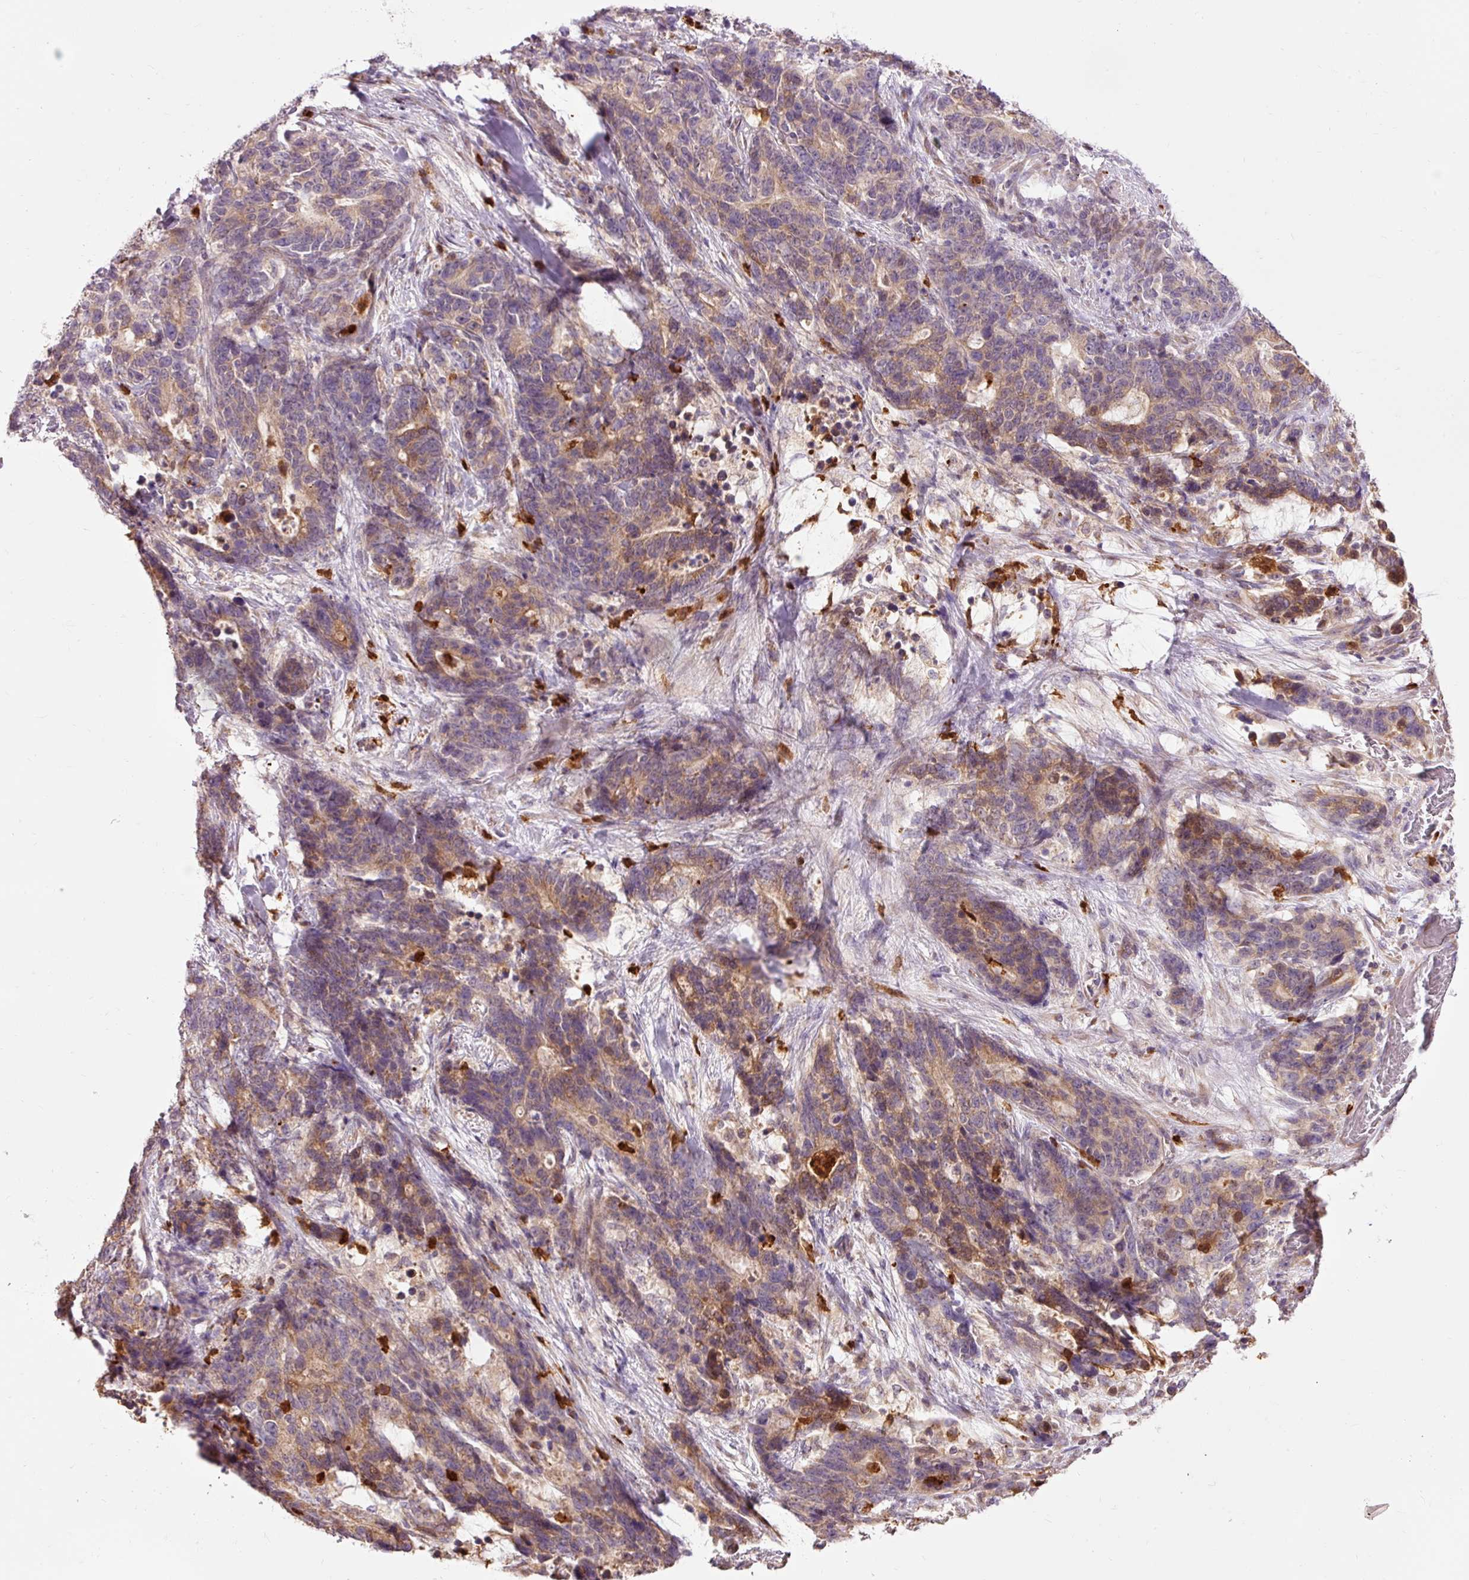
{"staining": {"intensity": "moderate", "quantity": ">75%", "location": "cytoplasmic/membranous"}, "tissue": "stomach cancer", "cell_type": "Tumor cells", "image_type": "cancer", "snomed": [{"axis": "morphology", "description": "Normal tissue, NOS"}, {"axis": "morphology", "description": "Adenocarcinoma, NOS"}, {"axis": "topography", "description": "Stomach"}], "caption": "Tumor cells demonstrate medium levels of moderate cytoplasmic/membranous positivity in about >75% of cells in human stomach cancer (adenocarcinoma).", "gene": "PRDX5", "patient": {"sex": "female", "age": 64}}